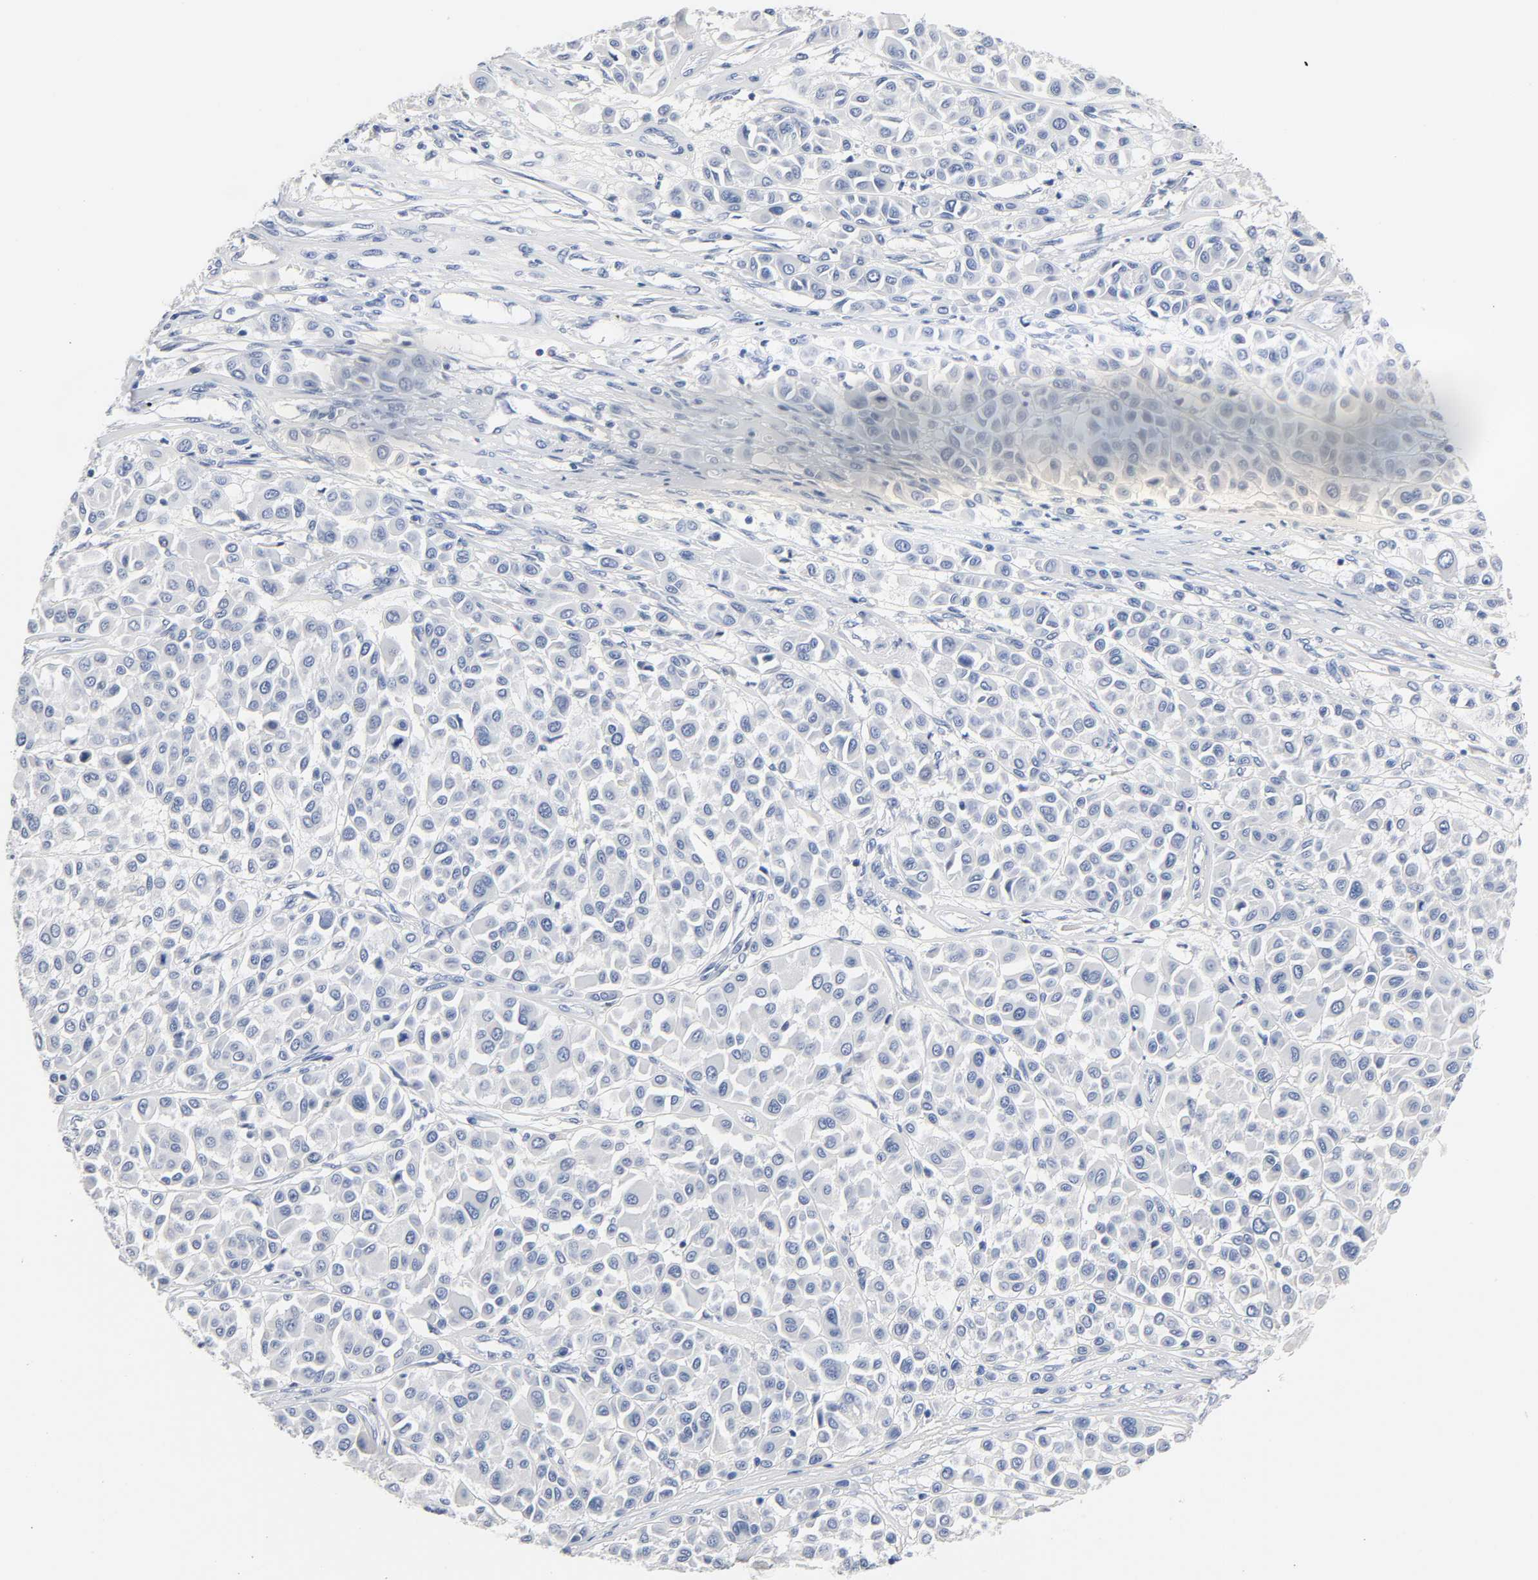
{"staining": {"intensity": "negative", "quantity": "none", "location": "none"}, "tissue": "melanoma", "cell_type": "Tumor cells", "image_type": "cancer", "snomed": [{"axis": "morphology", "description": "Malignant melanoma, Metastatic site"}, {"axis": "topography", "description": "Soft tissue"}], "caption": "This is an immunohistochemistry photomicrograph of human malignant melanoma (metastatic site). There is no staining in tumor cells.", "gene": "ACP3", "patient": {"sex": "male", "age": 41}}